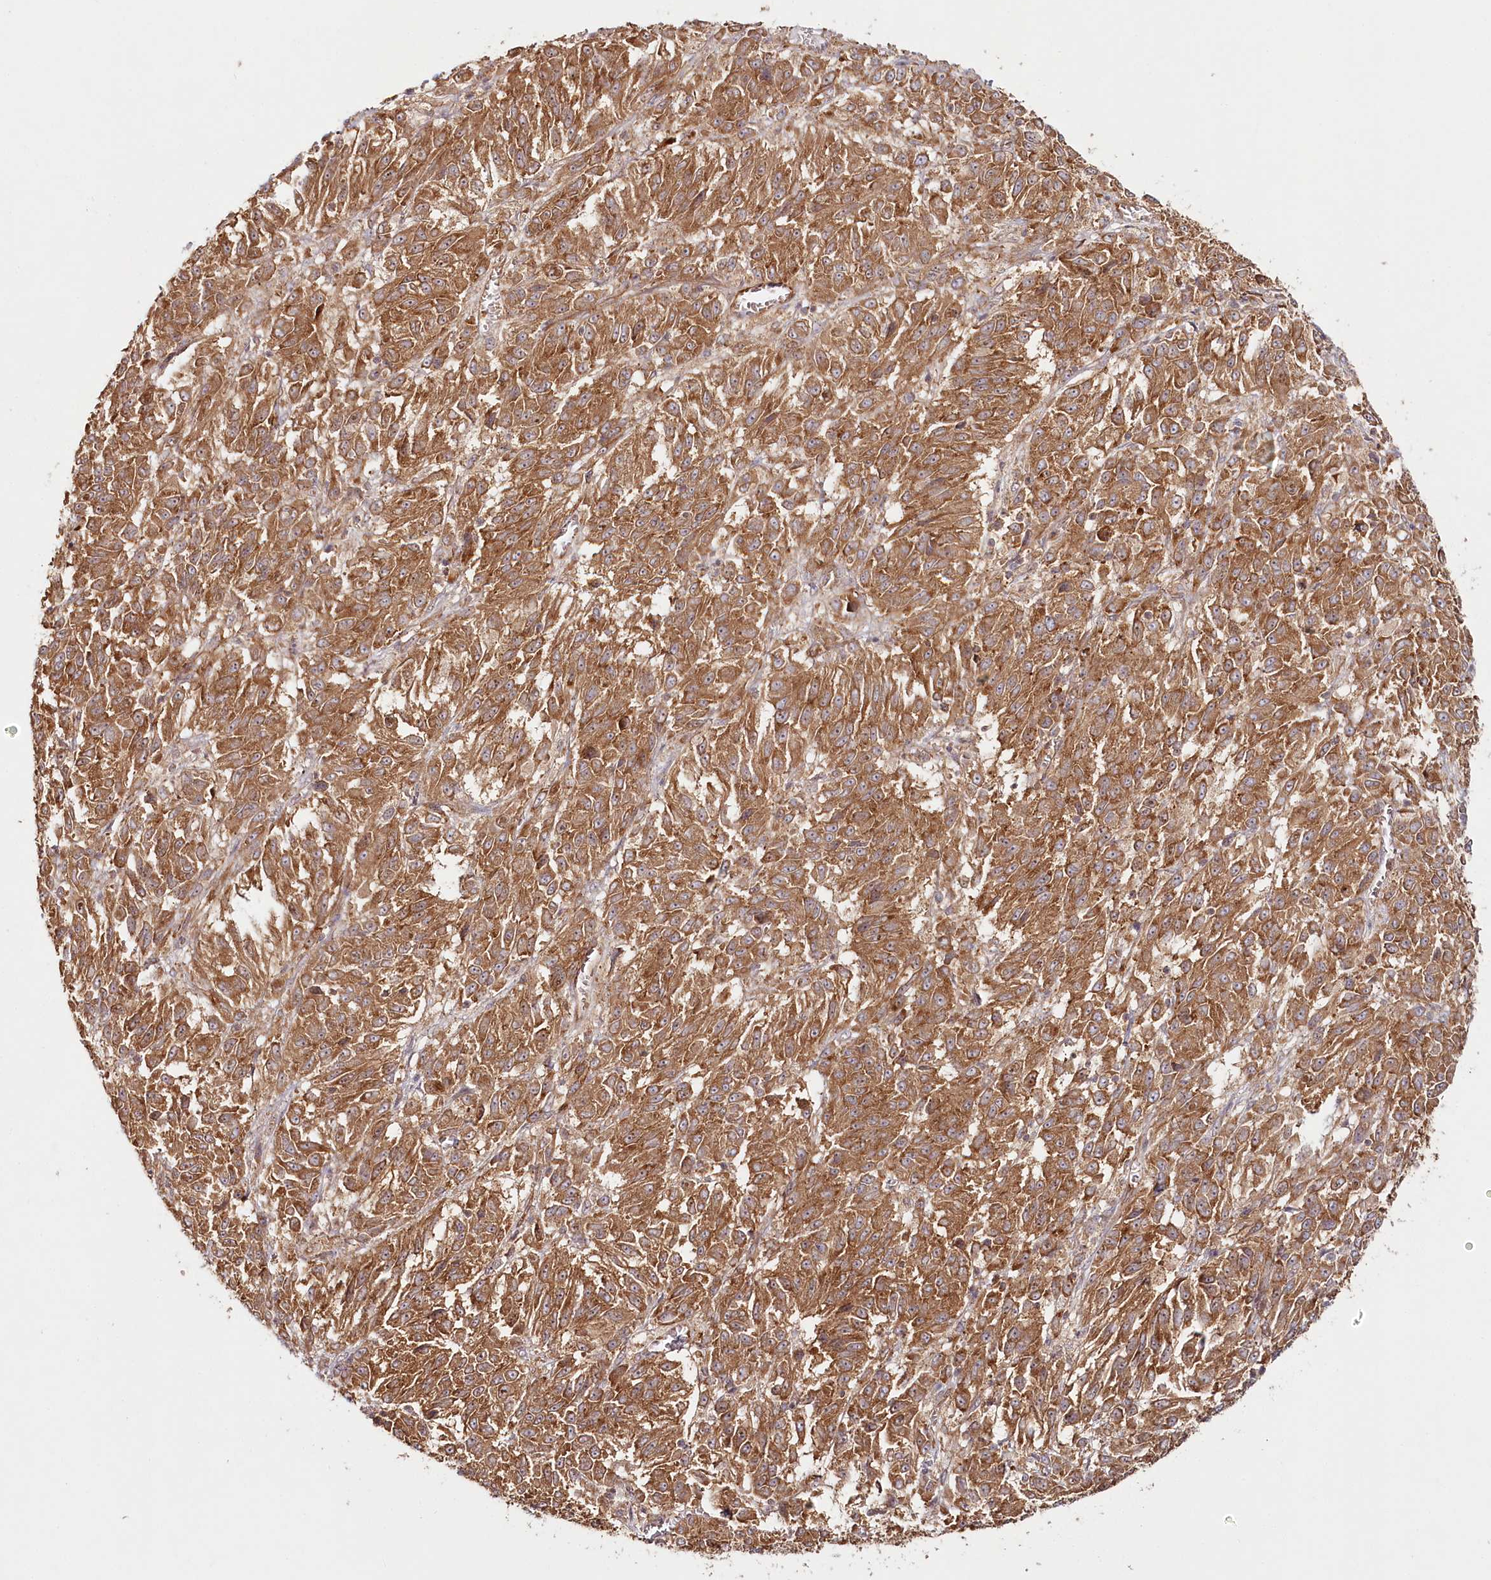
{"staining": {"intensity": "moderate", "quantity": ">75%", "location": "cytoplasmic/membranous"}, "tissue": "melanoma", "cell_type": "Tumor cells", "image_type": "cancer", "snomed": [{"axis": "morphology", "description": "Malignant melanoma, Metastatic site"}, {"axis": "topography", "description": "Lung"}], "caption": "High-magnification brightfield microscopy of melanoma stained with DAB (brown) and counterstained with hematoxylin (blue). tumor cells exhibit moderate cytoplasmic/membranous expression is present in approximately>75% of cells. (brown staining indicates protein expression, while blue staining denotes nuclei).", "gene": "OTUD4", "patient": {"sex": "male", "age": 64}}